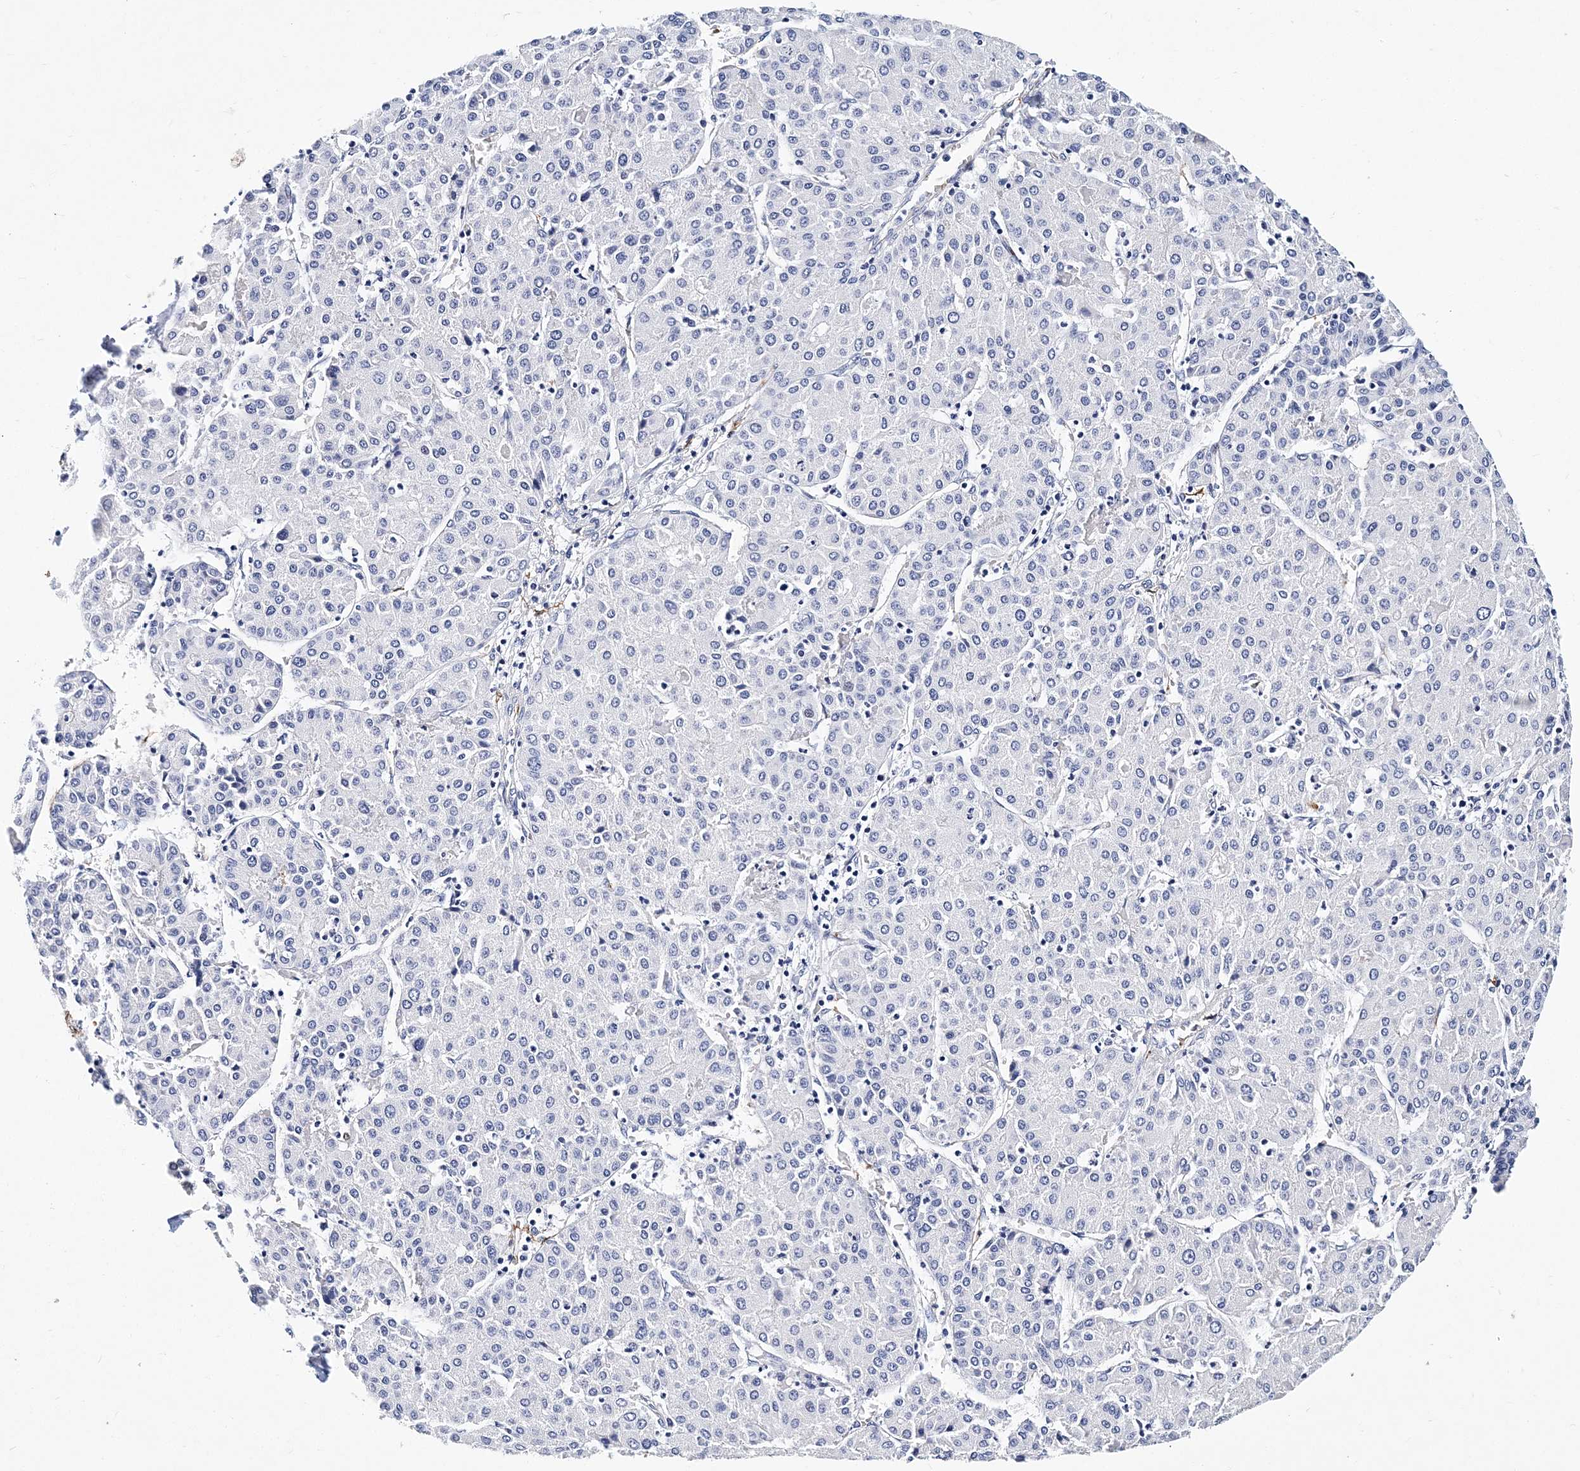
{"staining": {"intensity": "negative", "quantity": "none", "location": "none"}, "tissue": "liver cancer", "cell_type": "Tumor cells", "image_type": "cancer", "snomed": [{"axis": "morphology", "description": "Carcinoma, Hepatocellular, NOS"}, {"axis": "topography", "description": "Liver"}], "caption": "There is no significant staining in tumor cells of liver hepatocellular carcinoma.", "gene": "ITGA2B", "patient": {"sex": "male", "age": 65}}